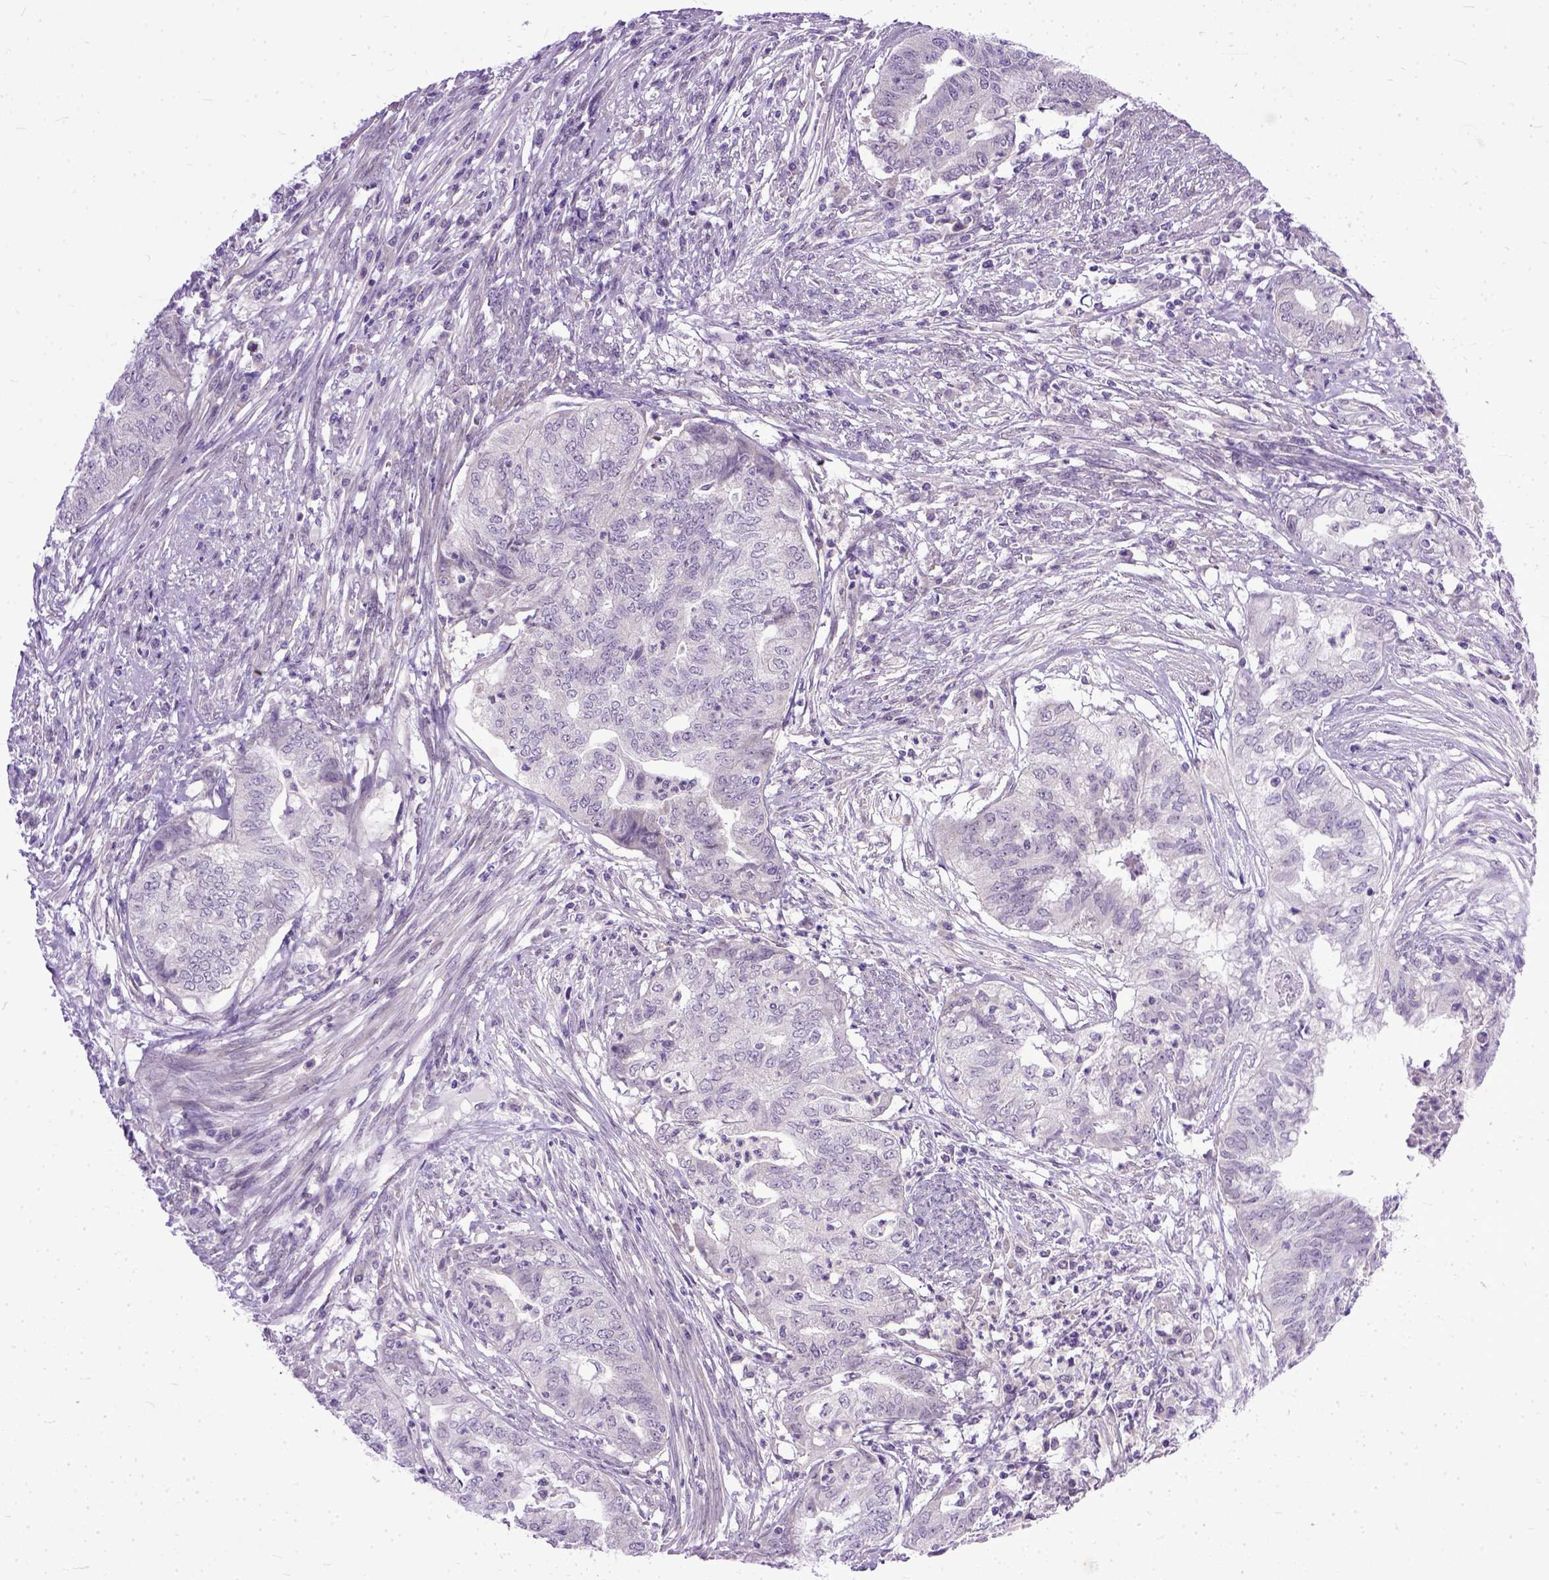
{"staining": {"intensity": "negative", "quantity": "none", "location": "none"}, "tissue": "endometrial cancer", "cell_type": "Tumor cells", "image_type": "cancer", "snomed": [{"axis": "morphology", "description": "Adenocarcinoma, NOS"}, {"axis": "topography", "description": "Endometrium"}], "caption": "IHC micrograph of human endometrial cancer (adenocarcinoma) stained for a protein (brown), which shows no positivity in tumor cells.", "gene": "TCEAL7", "patient": {"sex": "female", "age": 79}}